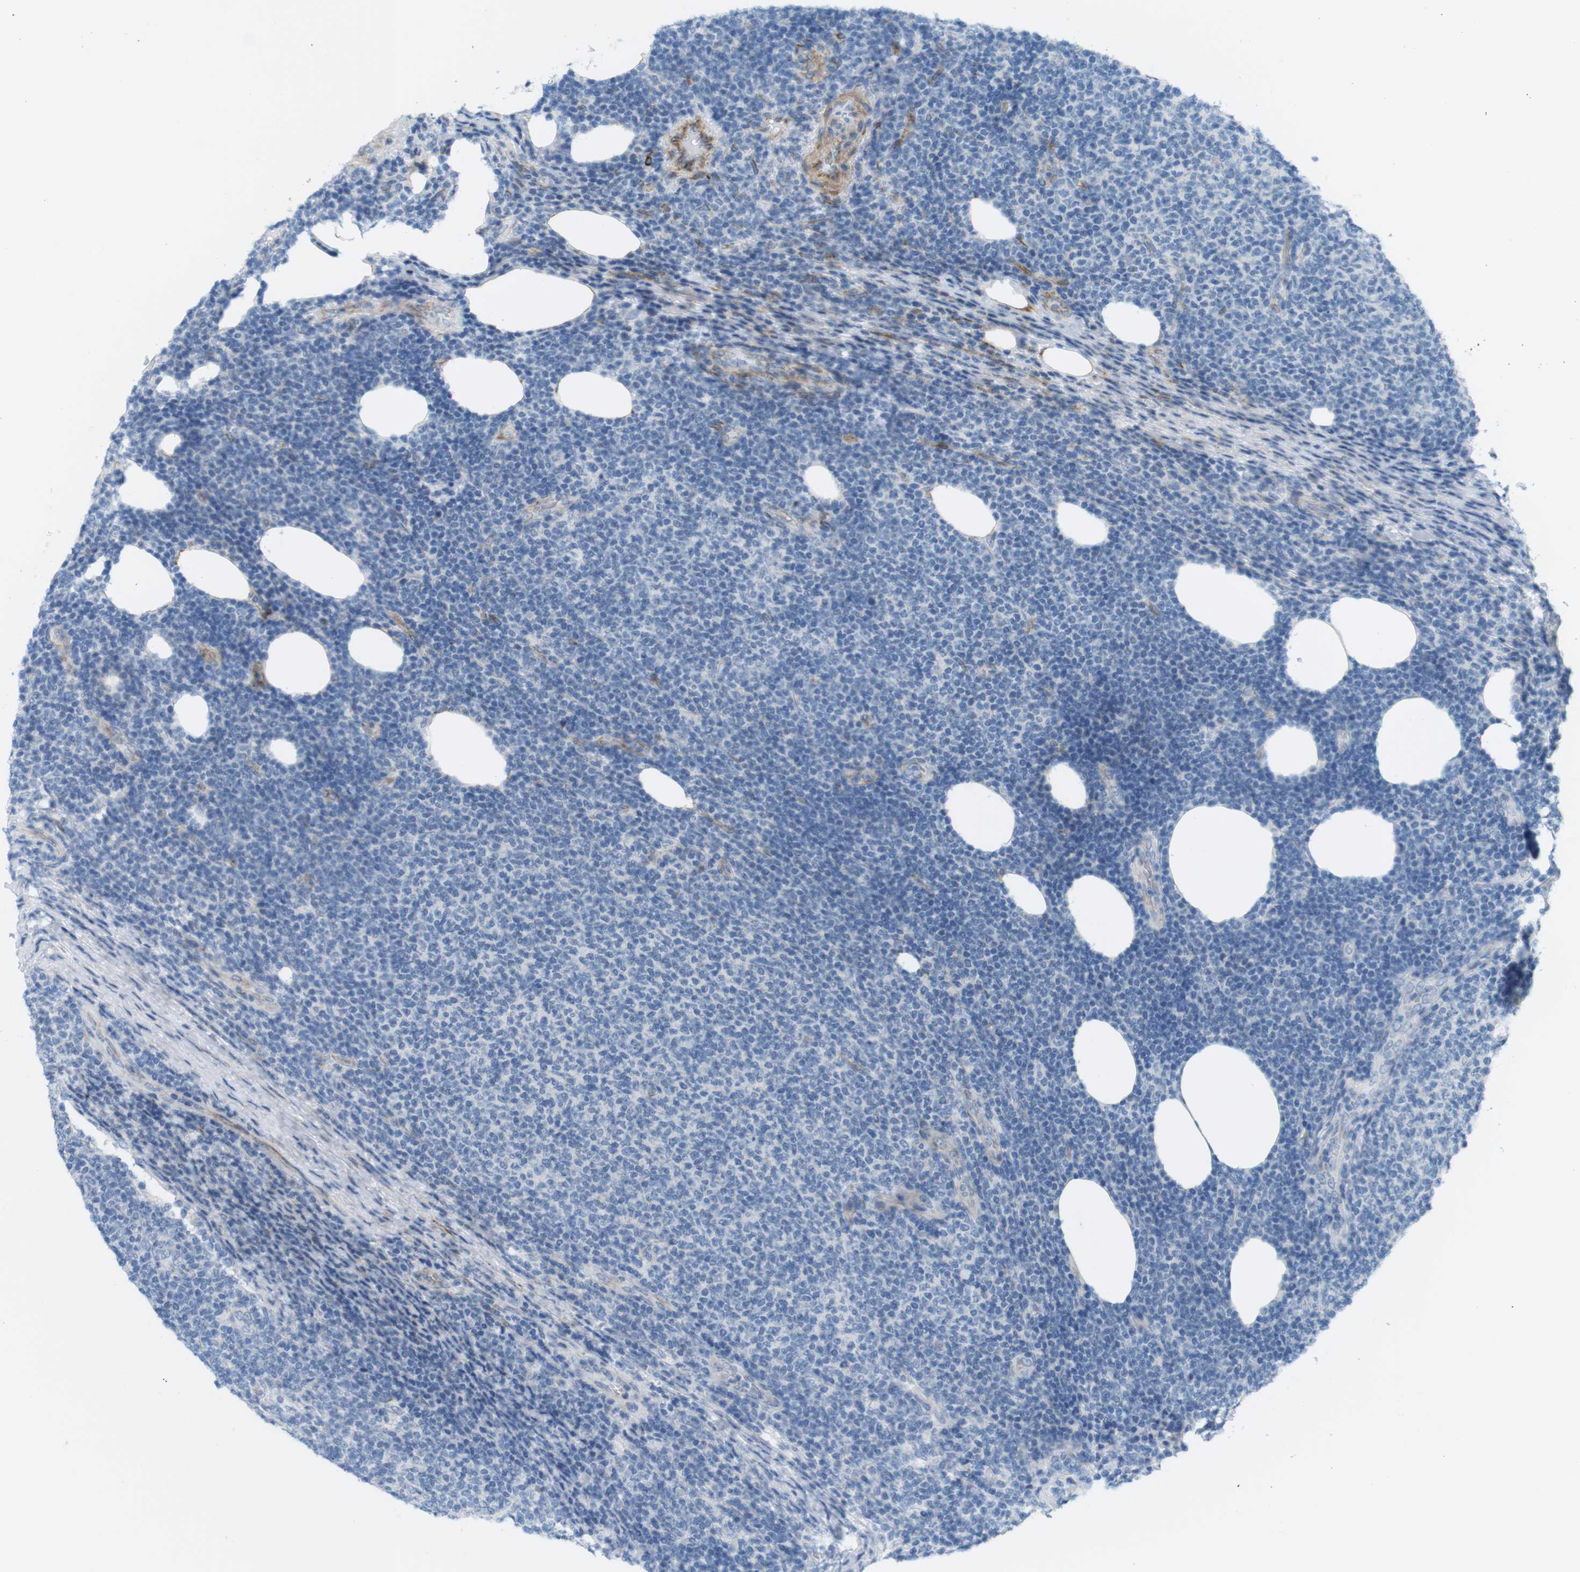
{"staining": {"intensity": "negative", "quantity": "none", "location": "none"}, "tissue": "lymphoma", "cell_type": "Tumor cells", "image_type": "cancer", "snomed": [{"axis": "morphology", "description": "Malignant lymphoma, non-Hodgkin's type, Low grade"}, {"axis": "topography", "description": "Lymph node"}], "caption": "Micrograph shows no significant protein positivity in tumor cells of lymphoma.", "gene": "MYH9", "patient": {"sex": "male", "age": 66}}